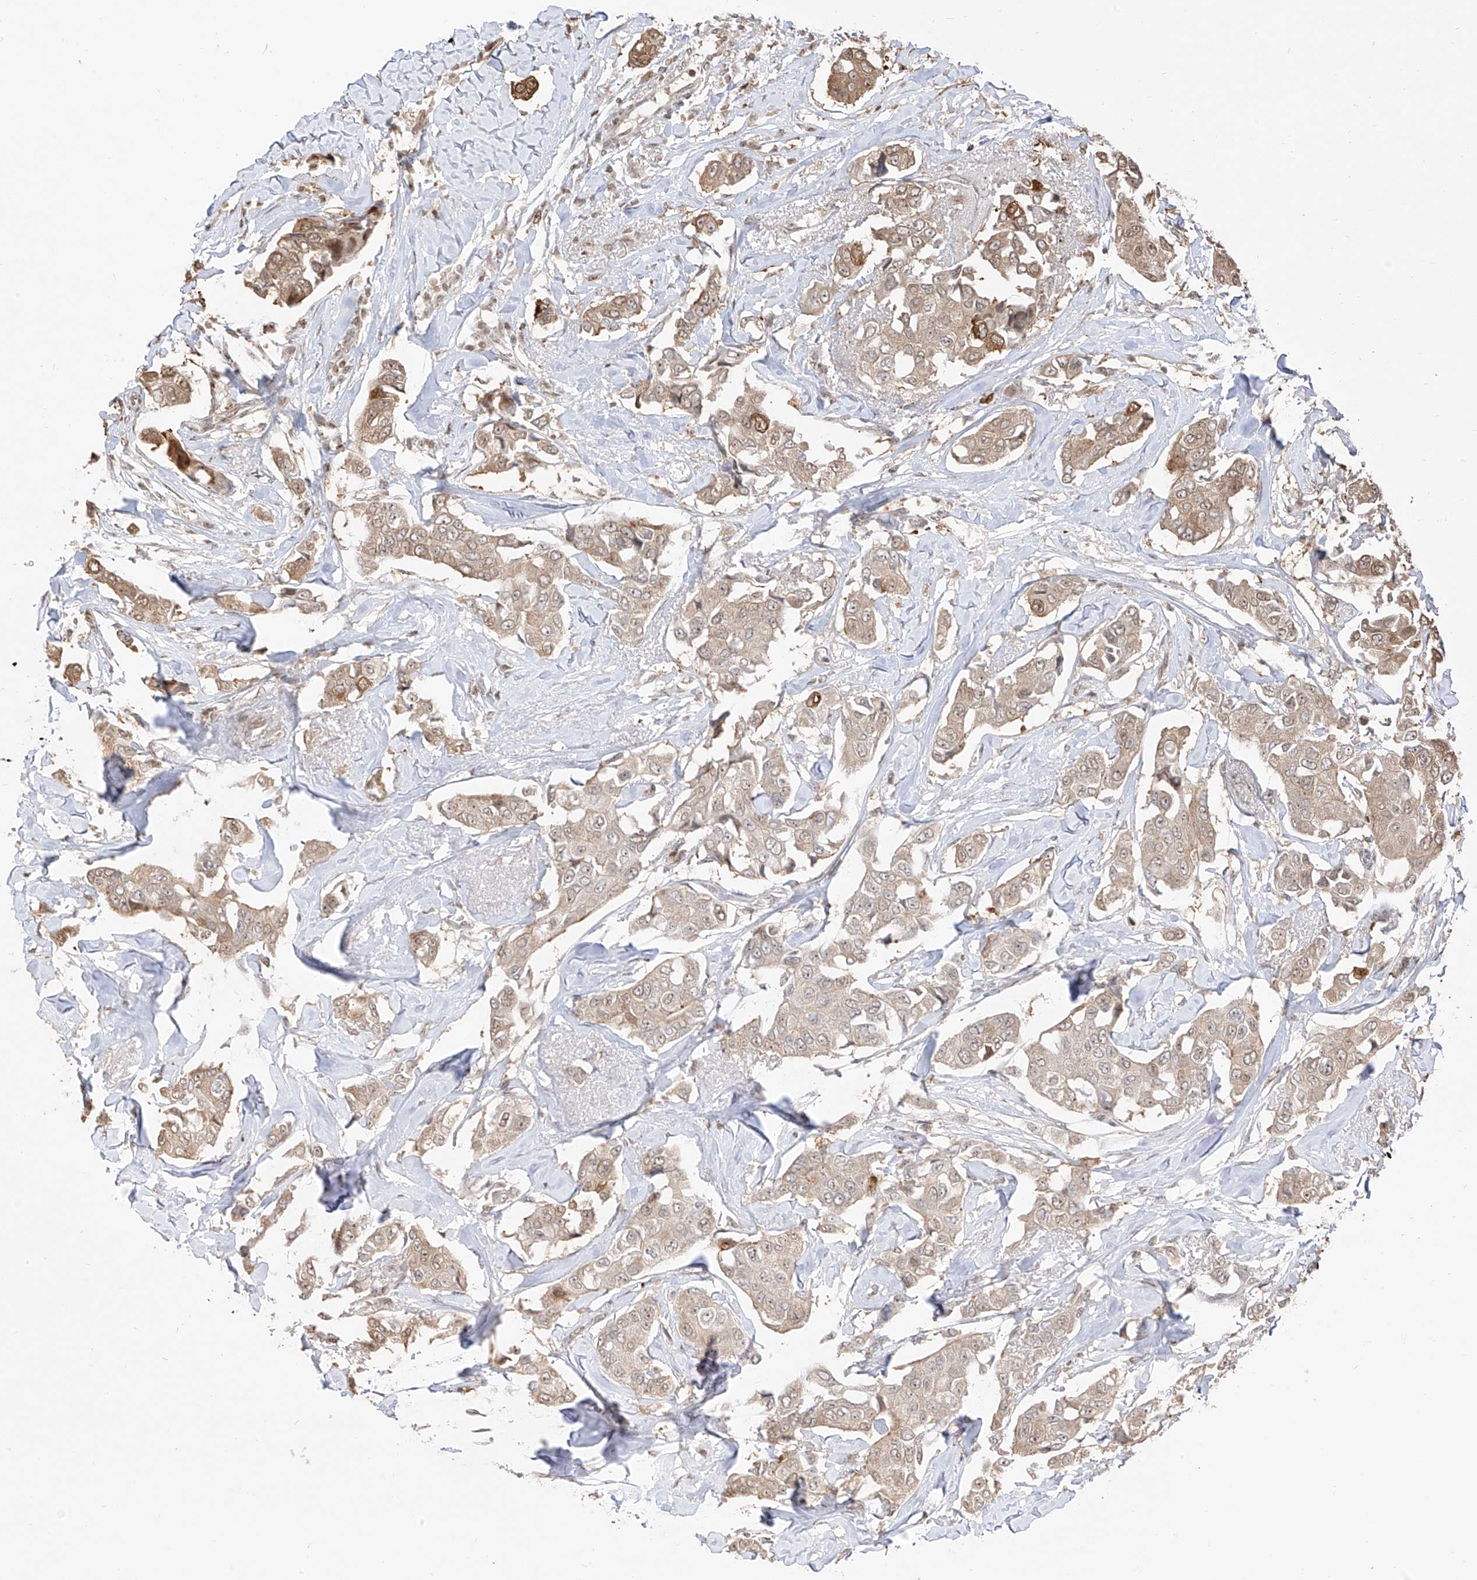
{"staining": {"intensity": "weak", "quantity": "25%-75%", "location": "cytoplasmic/membranous,nuclear"}, "tissue": "breast cancer", "cell_type": "Tumor cells", "image_type": "cancer", "snomed": [{"axis": "morphology", "description": "Duct carcinoma"}, {"axis": "topography", "description": "Breast"}], "caption": "Immunohistochemistry staining of breast cancer, which reveals low levels of weak cytoplasmic/membranous and nuclear staining in about 25%-75% of tumor cells indicating weak cytoplasmic/membranous and nuclear protein positivity. The staining was performed using DAB (3,3'-diaminobenzidine) (brown) for protein detection and nuclei were counterstained in hematoxylin (blue).", "gene": "VMP1", "patient": {"sex": "female", "age": 80}}